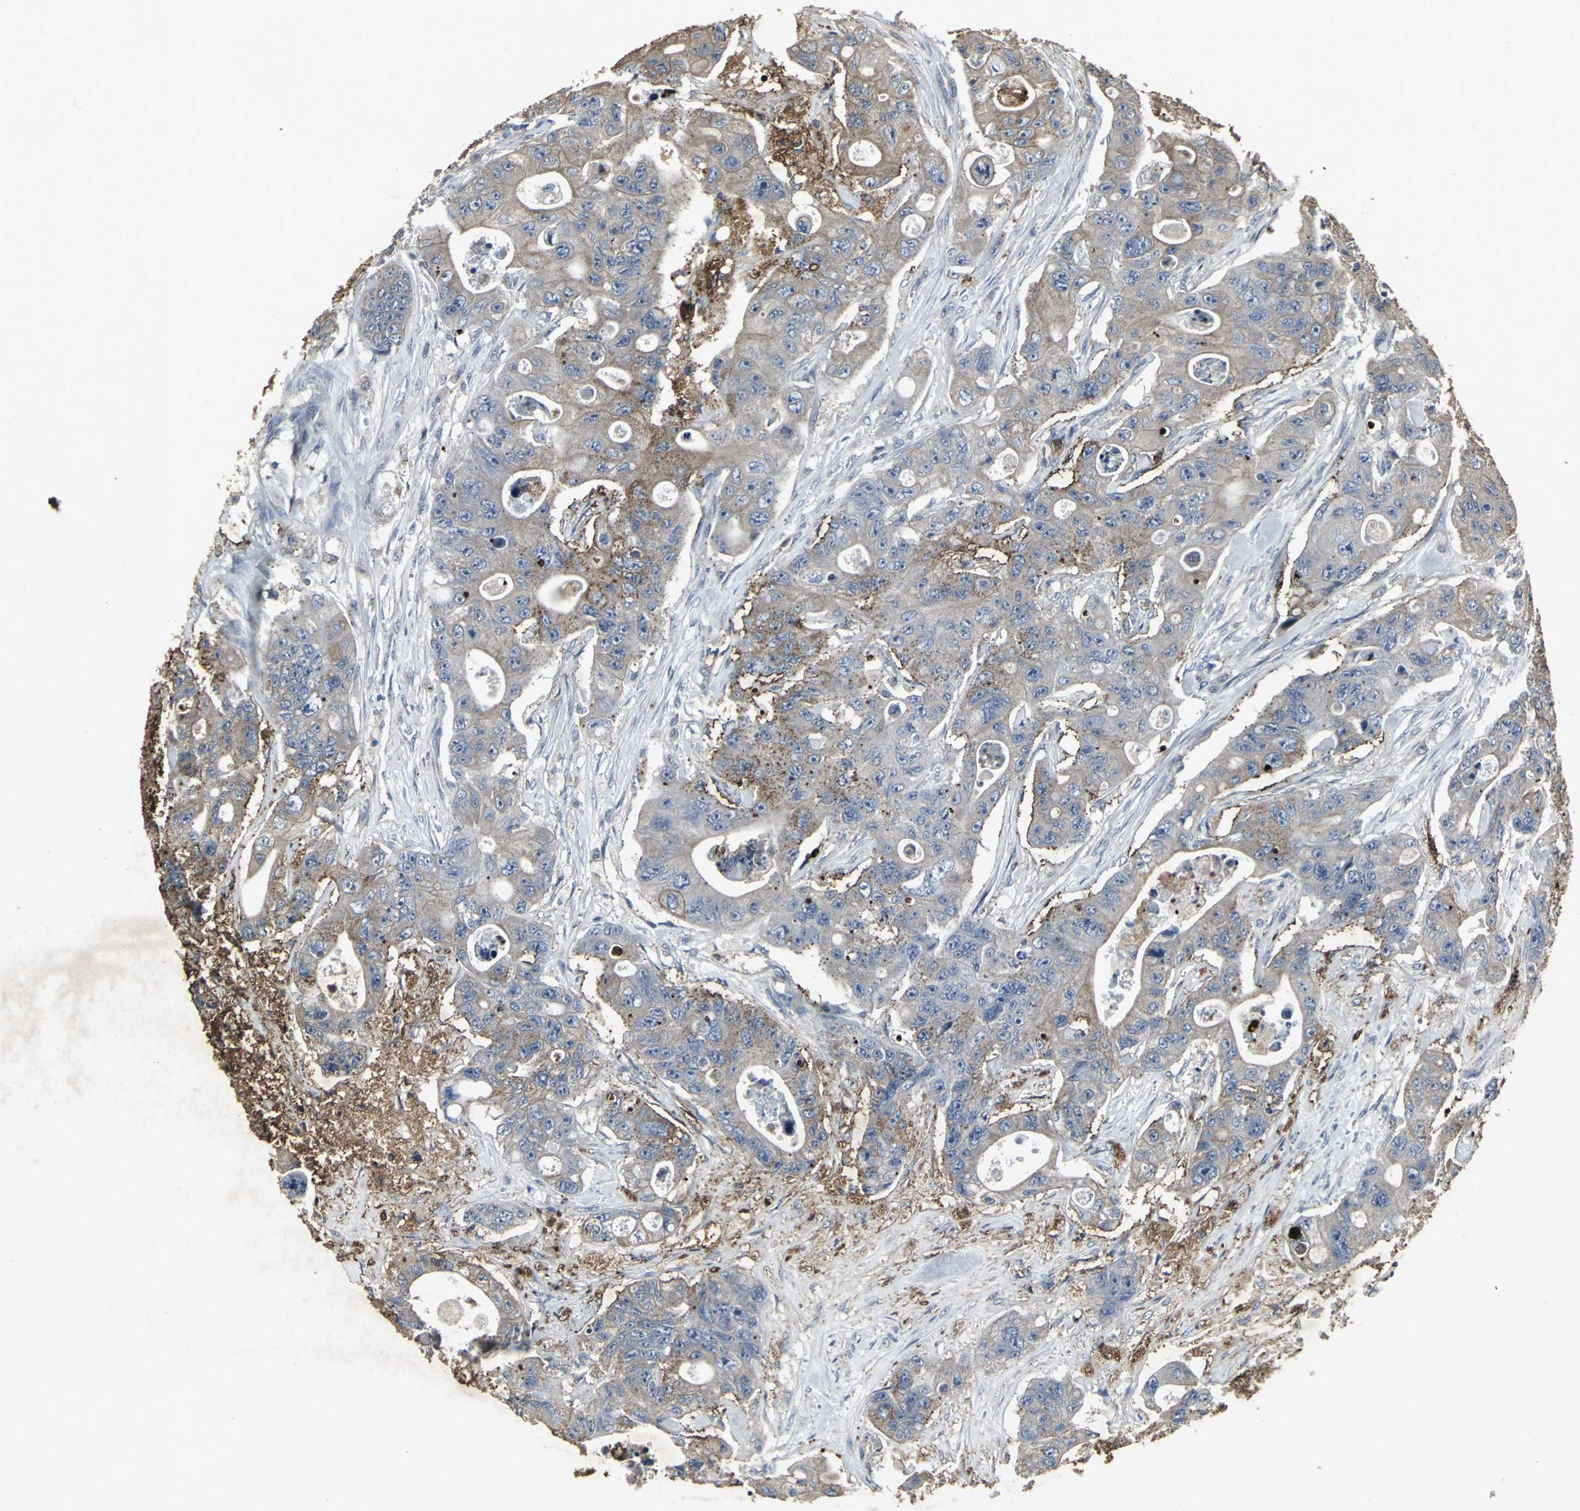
{"staining": {"intensity": "weak", "quantity": ">75%", "location": "cytoplasmic/membranous"}, "tissue": "colorectal cancer", "cell_type": "Tumor cells", "image_type": "cancer", "snomed": [{"axis": "morphology", "description": "Adenocarcinoma, NOS"}, {"axis": "topography", "description": "Colon"}], "caption": "Immunohistochemical staining of adenocarcinoma (colorectal) demonstrates low levels of weak cytoplasmic/membranous staining in about >75% of tumor cells. The protein is shown in brown color, while the nuclei are stained blue.", "gene": "CCR9", "patient": {"sex": "female", "age": 46}}